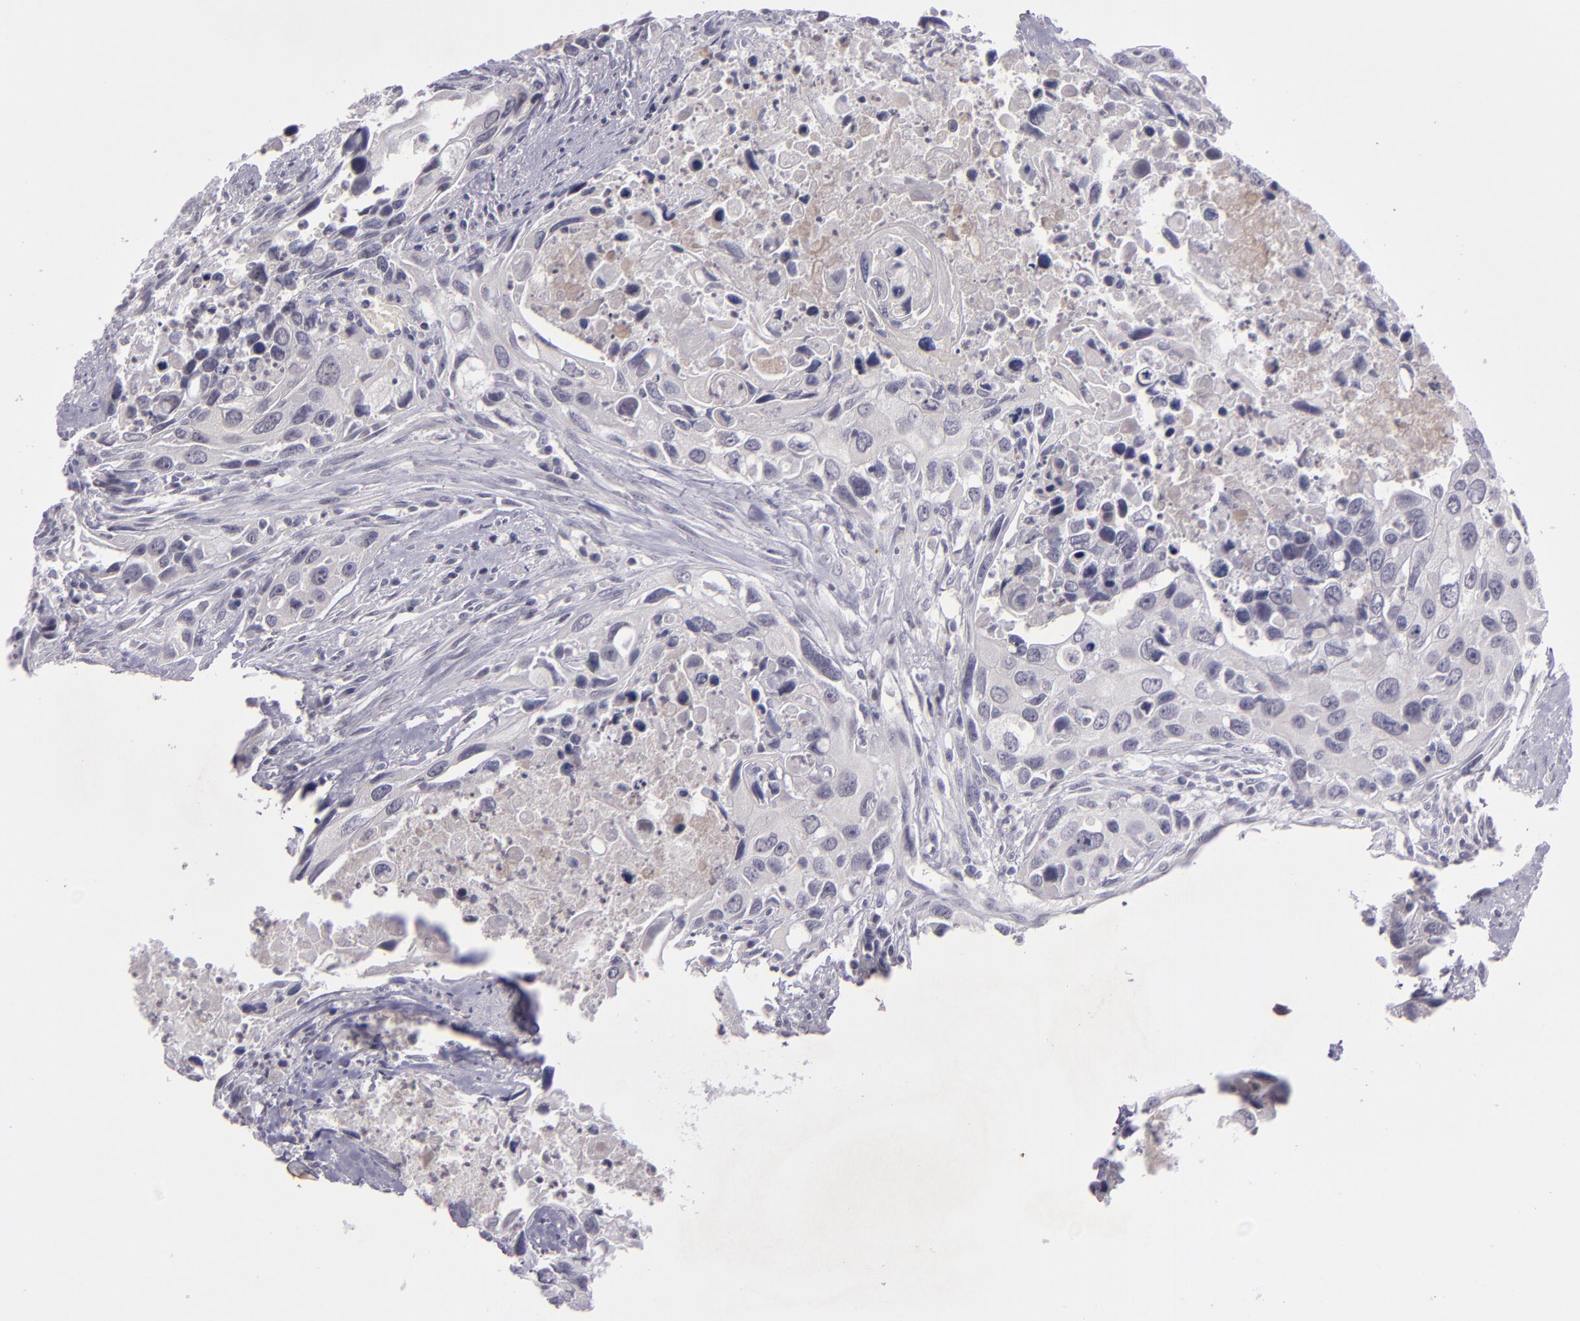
{"staining": {"intensity": "negative", "quantity": "none", "location": "none"}, "tissue": "urothelial cancer", "cell_type": "Tumor cells", "image_type": "cancer", "snomed": [{"axis": "morphology", "description": "Urothelial carcinoma, High grade"}, {"axis": "topography", "description": "Urinary bladder"}], "caption": "An image of human urothelial cancer is negative for staining in tumor cells.", "gene": "CASP8", "patient": {"sex": "male", "age": 71}}